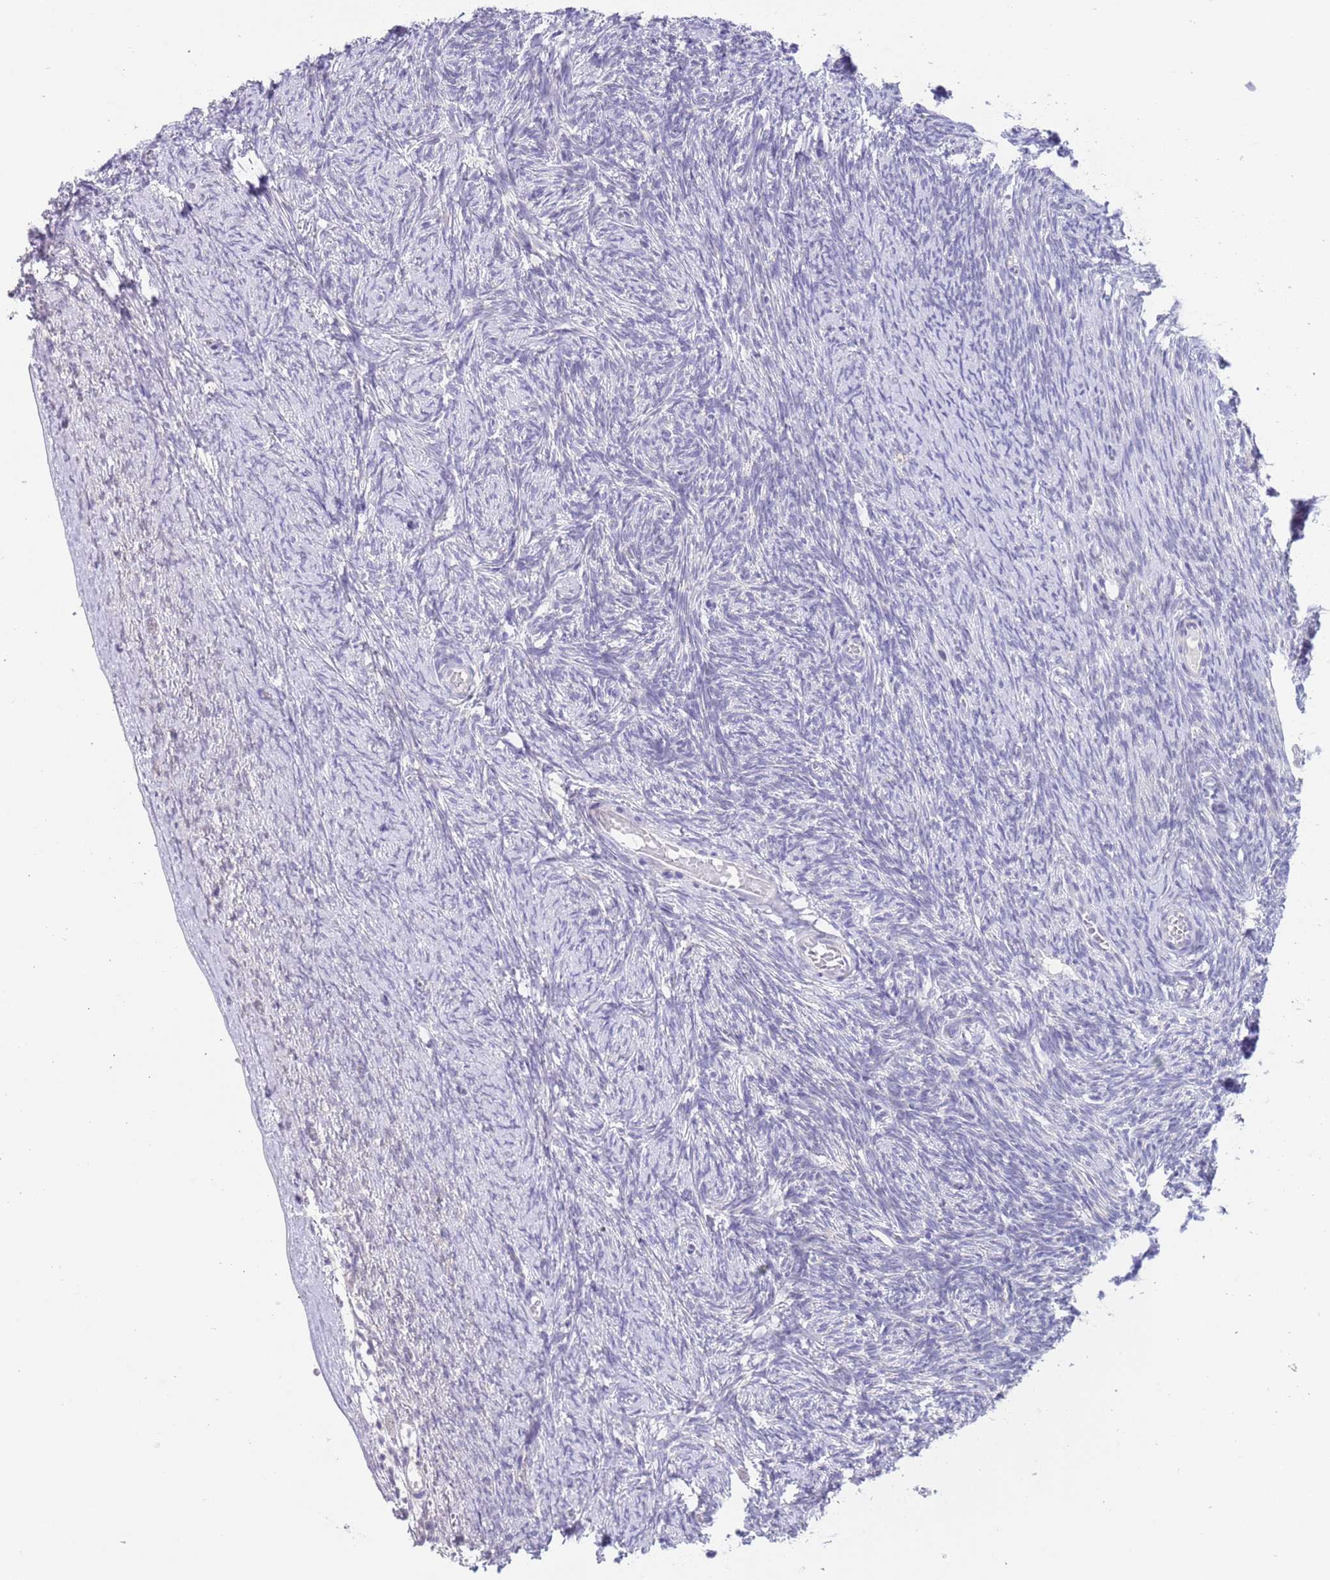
{"staining": {"intensity": "negative", "quantity": "none", "location": "none"}, "tissue": "ovary", "cell_type": "Ovarian stroma cells", "image_type": "normal", "snomed": [{"axis": "morphology", "description": "Normal tissue, NOS"}, {"axis": "topography", "description": "Ovary"}], "caption": "An immunohistochemistry histopathology image of benign ovary is shown. There is no staining in ovarian stroma cells of ovary. Nuclei are stained in blue.", "gene": "SPIRE2", "patient": {"sex": "female", "age": 44}}